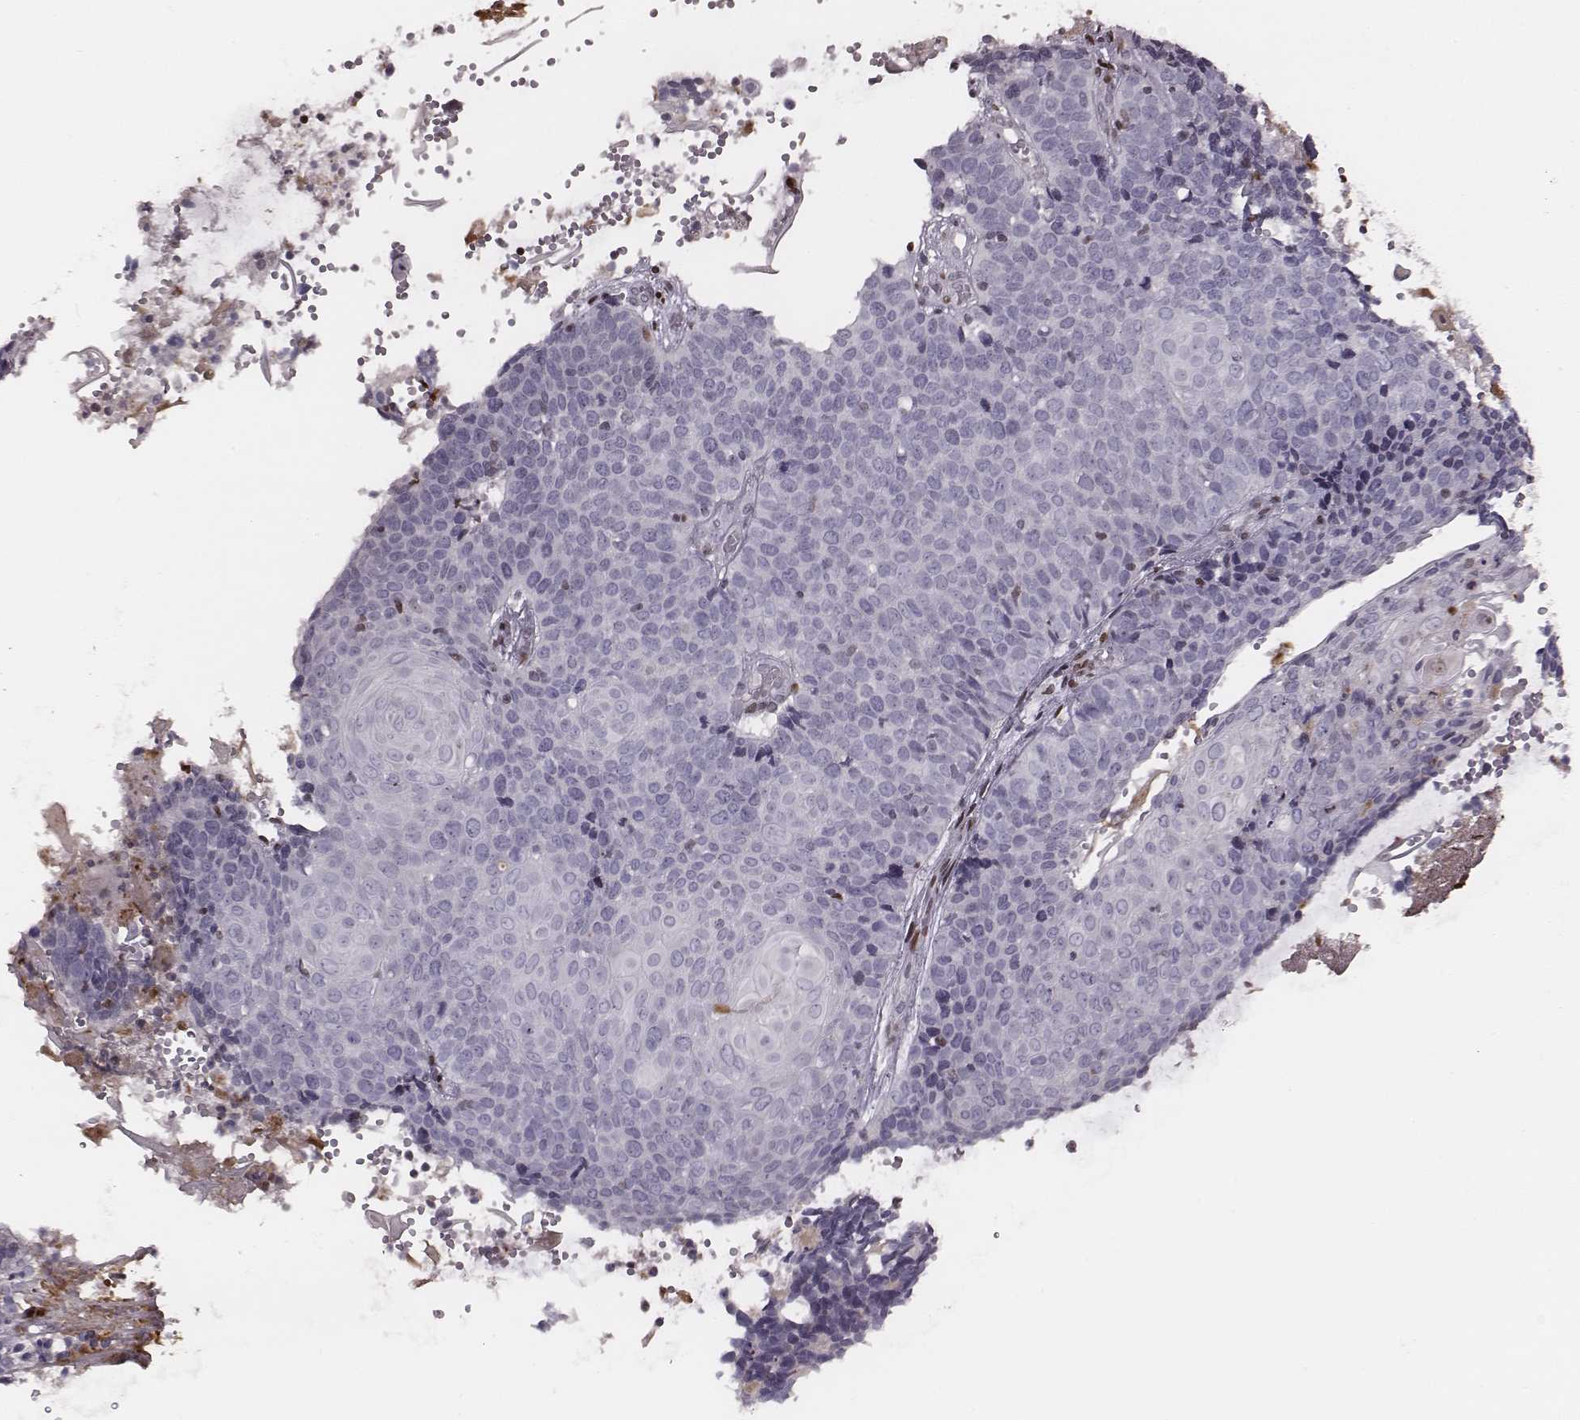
{"staining": {"intensity": "negative", "quantity": "none", "location": "none"}, "tissue": "cervical cancer", "cell_type": "Tumor cells", "image_type": "cancer", "snomed": [{"axis": "morphology", "description": "Squamous cell carcinoma, NOS"}, {"axis": "topography", "description": "Cervix"}], "caption": "Human cervical squamous cell carcinoma stained for a protein using IHC demonstrates no positivity in tumor cells.", "gene": "NDC1", "patient": {"sex": "female", "age": 39}}